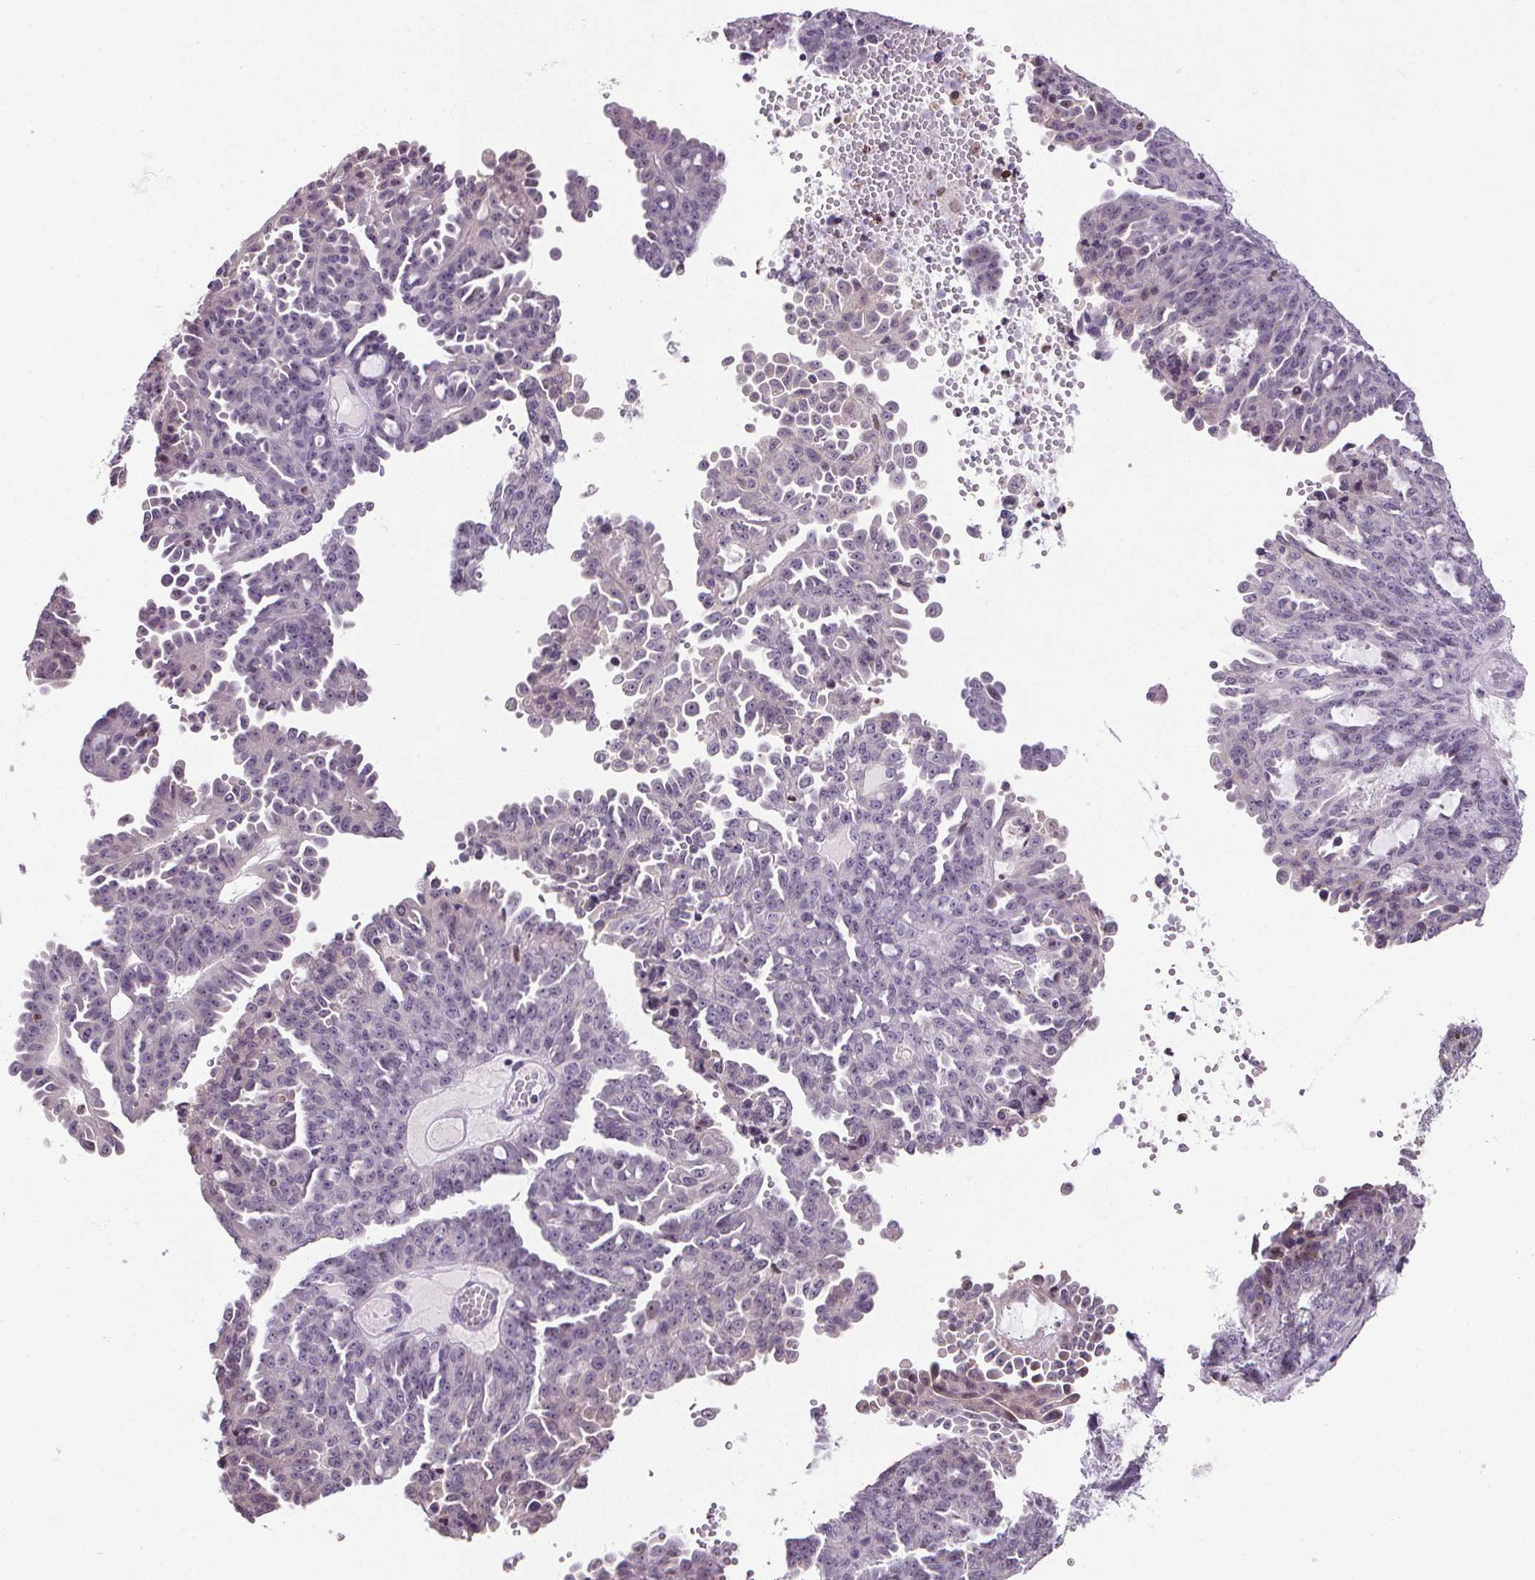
{"staining": {"intensity": "negative", "quantity": "none", "location": "none"}, "tissue": "ovarian cancer", "cell_type": "Tumor cells", "image_type": "cancer", "snomed": [{"axis": "morphology", "description": "Cystadenocarcinoma, serous, NOS"}, {"axis": "topography", "description": "Ovary"}], "caption": "This is an IHC image of ovarian serous cystadenocarcinoma. There is no staining in tumor cells.", "gene": "TMEM240", "patient": {"sex": "female", "age": 71}}